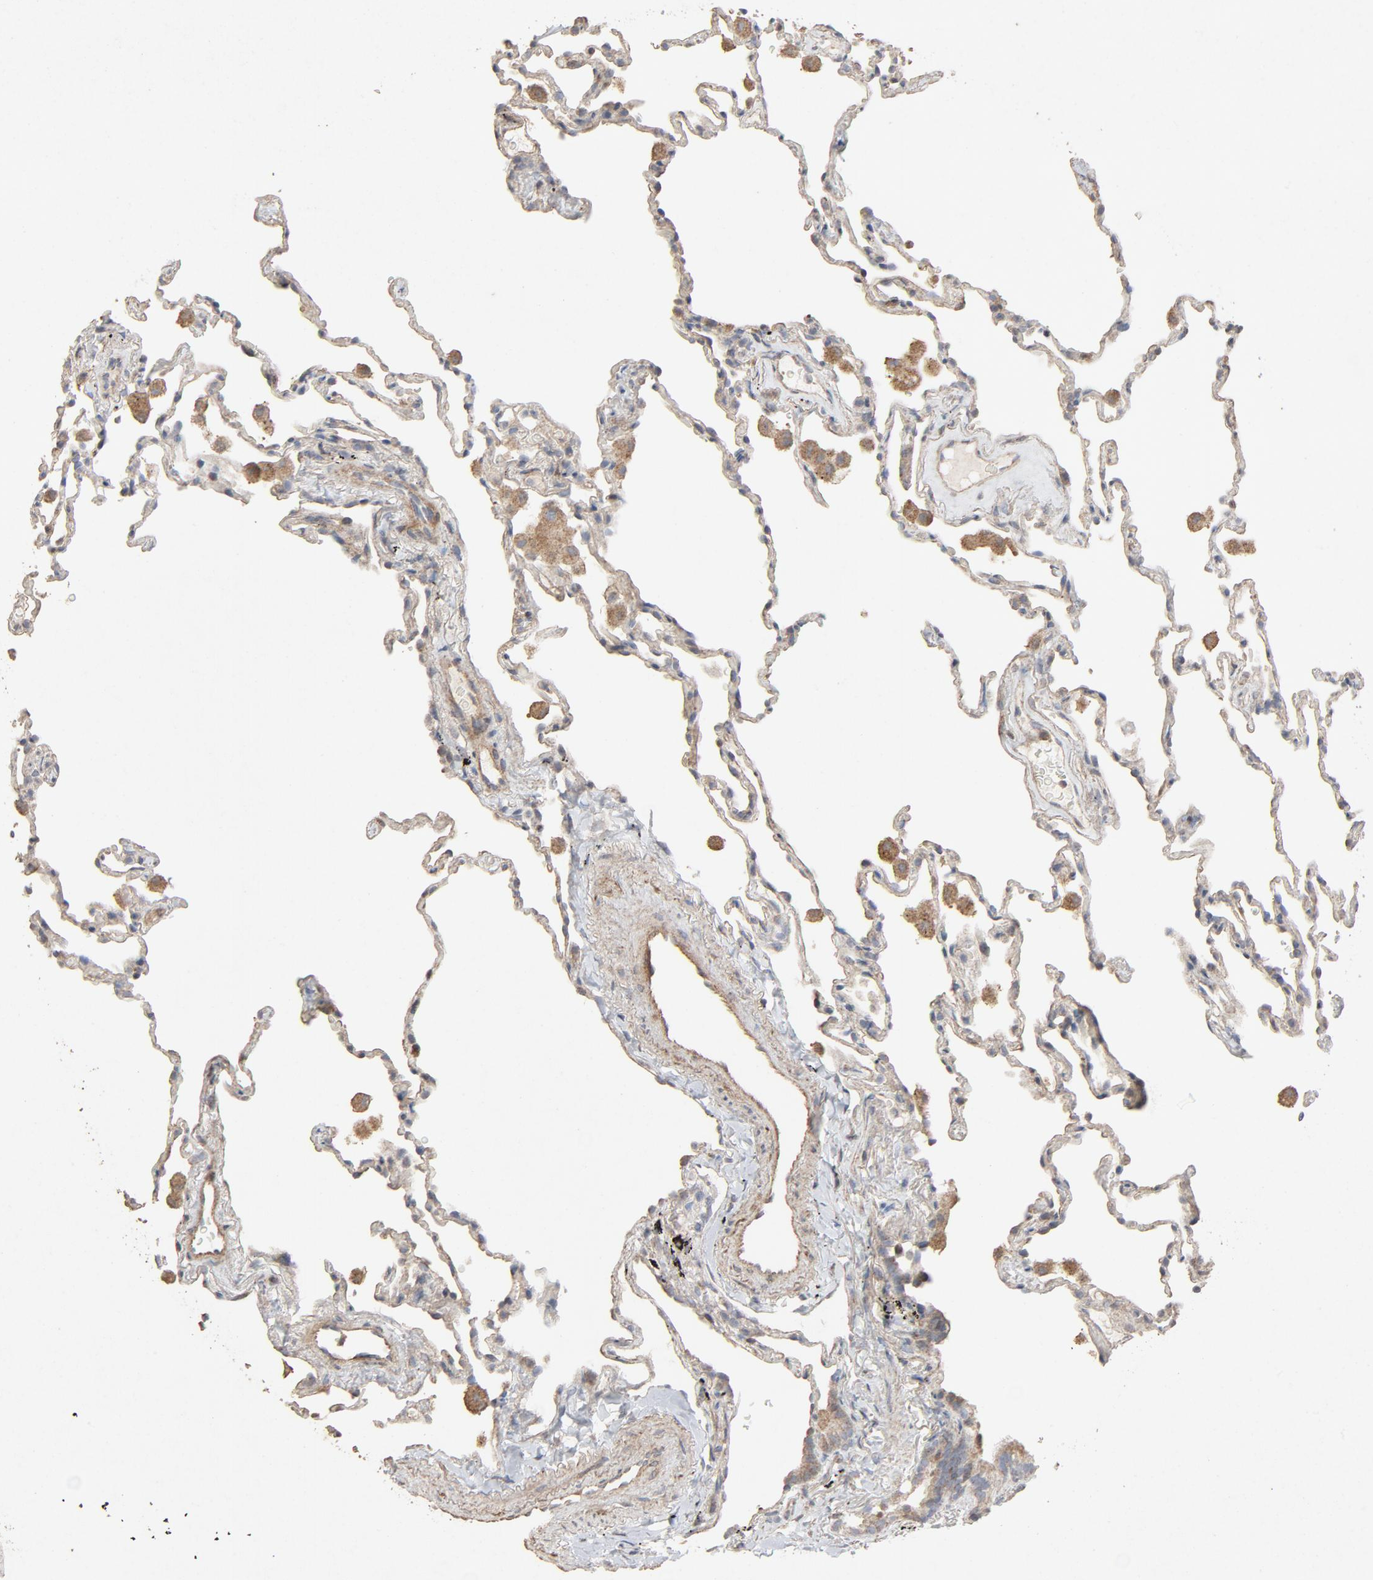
{"staining": {"intensity": "weak", "quantity": "<25%", "location": "cytoplasmic/membranous"}, "tissue": "lung", "cell_type": "Alveolar cells", "image_type": "normal", "snomed": [{"axis": "morphology", "description": "Normal tissue, NOS"}, {"axis": "morphology", "description": "Soft tissue tumor metastatic"}, {"axis": "topography", "description": "Lung"}], "caption": "This is an IHC micrograph of benign human lung. There is no positivity in alveolar cells.", "gene": "CDK6", "patient": {"sex": "male", "age": 59}}